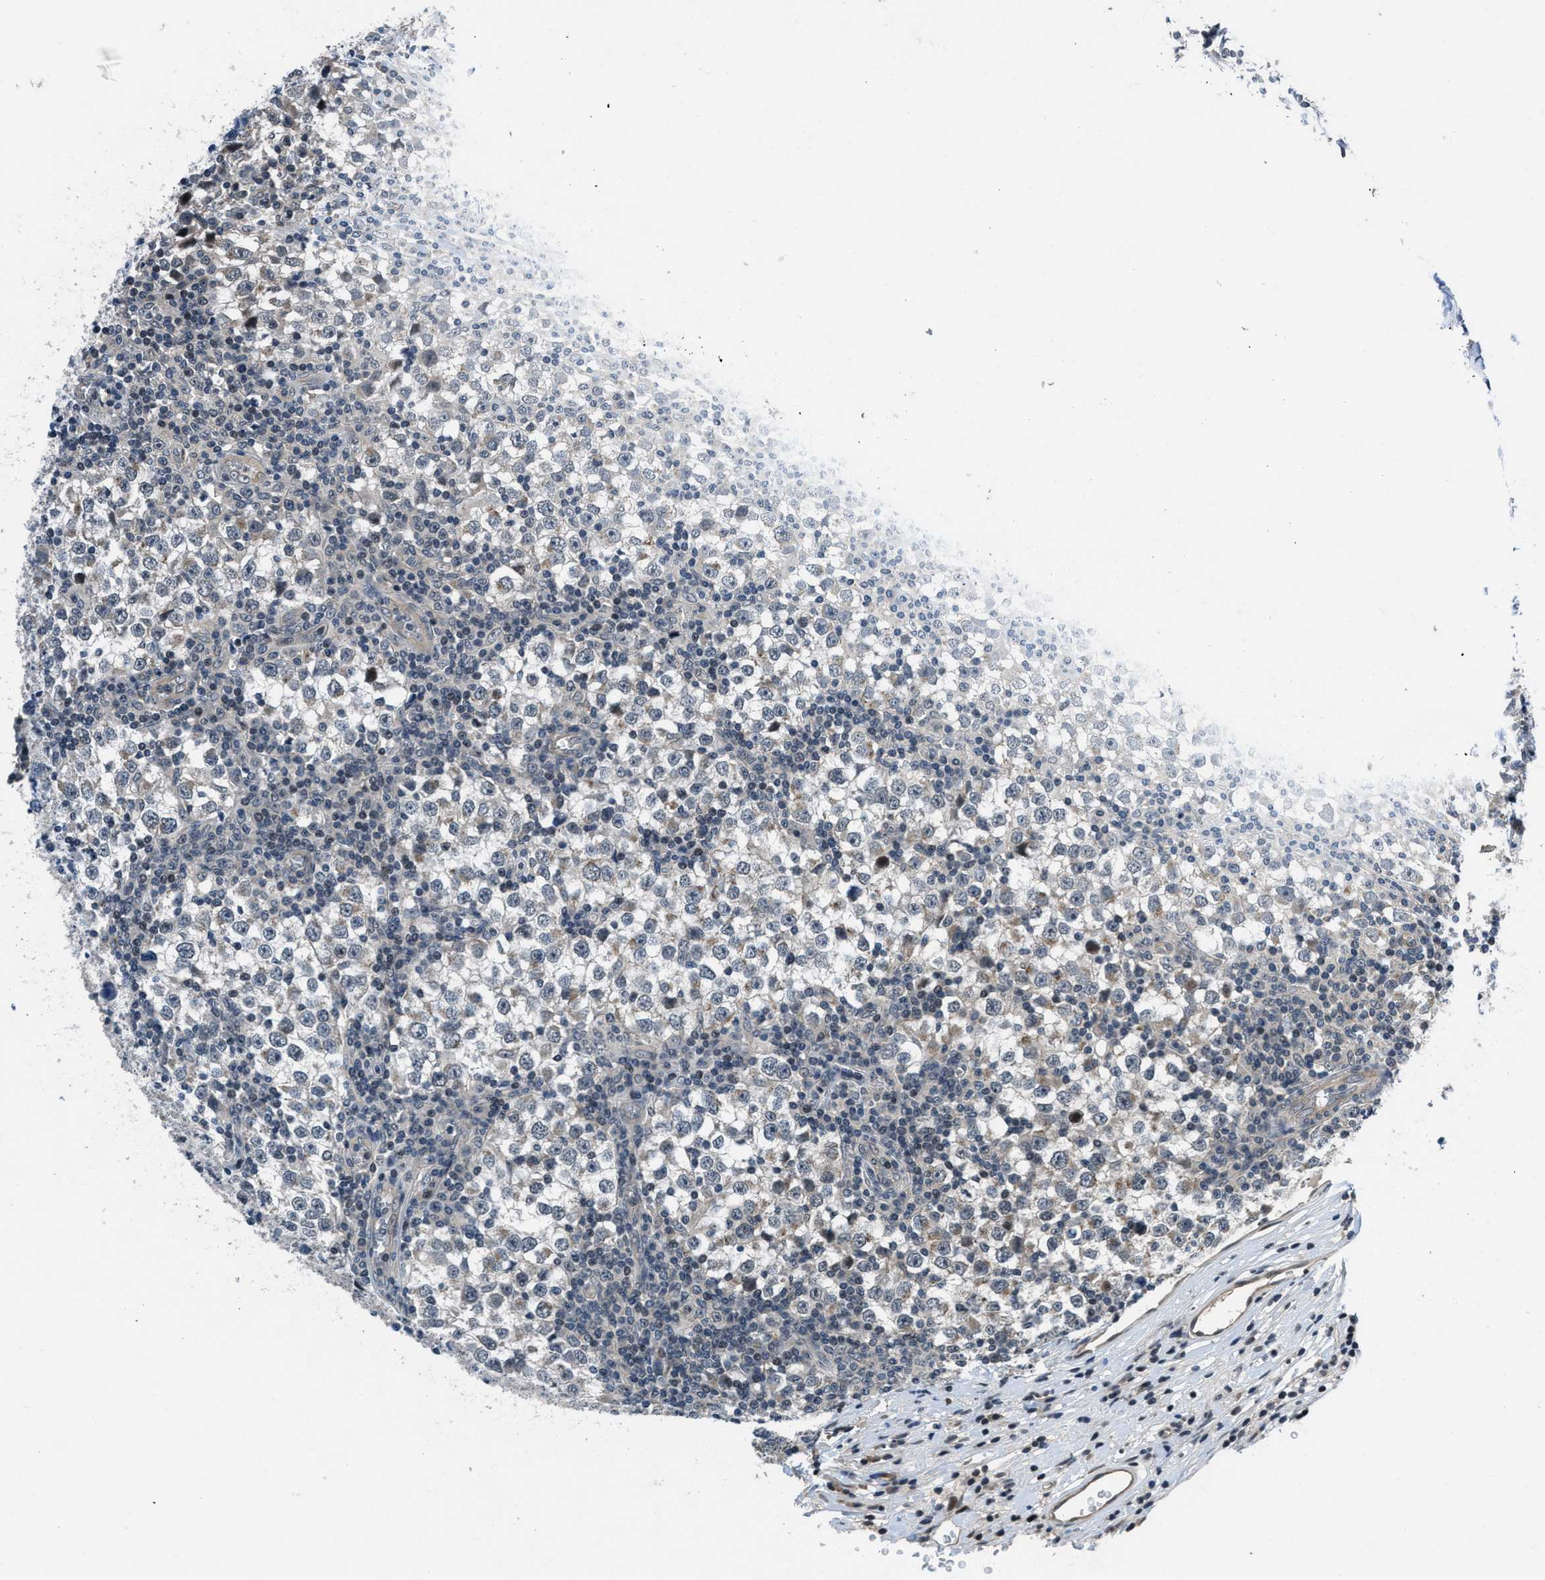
{"staining": {"intensity": "weak", "quantity": "<25%", "location": "cytoplasmic/membranous"}, "tissue": "testis cancer", "cell_type": "Tumor cells", "image_type": "cancer", "snomed": [{"axis": "morphology", "description": "Seminoma, NOS"}, {"axis": "topography", "description": "Testis"}], "caption": "High magnification brightfield microscopy of seminoma (testis) stained with DAB (3,3'-diaminobenzidine) (brown) and counterstained with hematoxylin (blue): tumor cells show no significant positivity. (DAB IHC, high magnification).", "gene": "SETD5", "patient": {"sex": "male", "age": 65}}